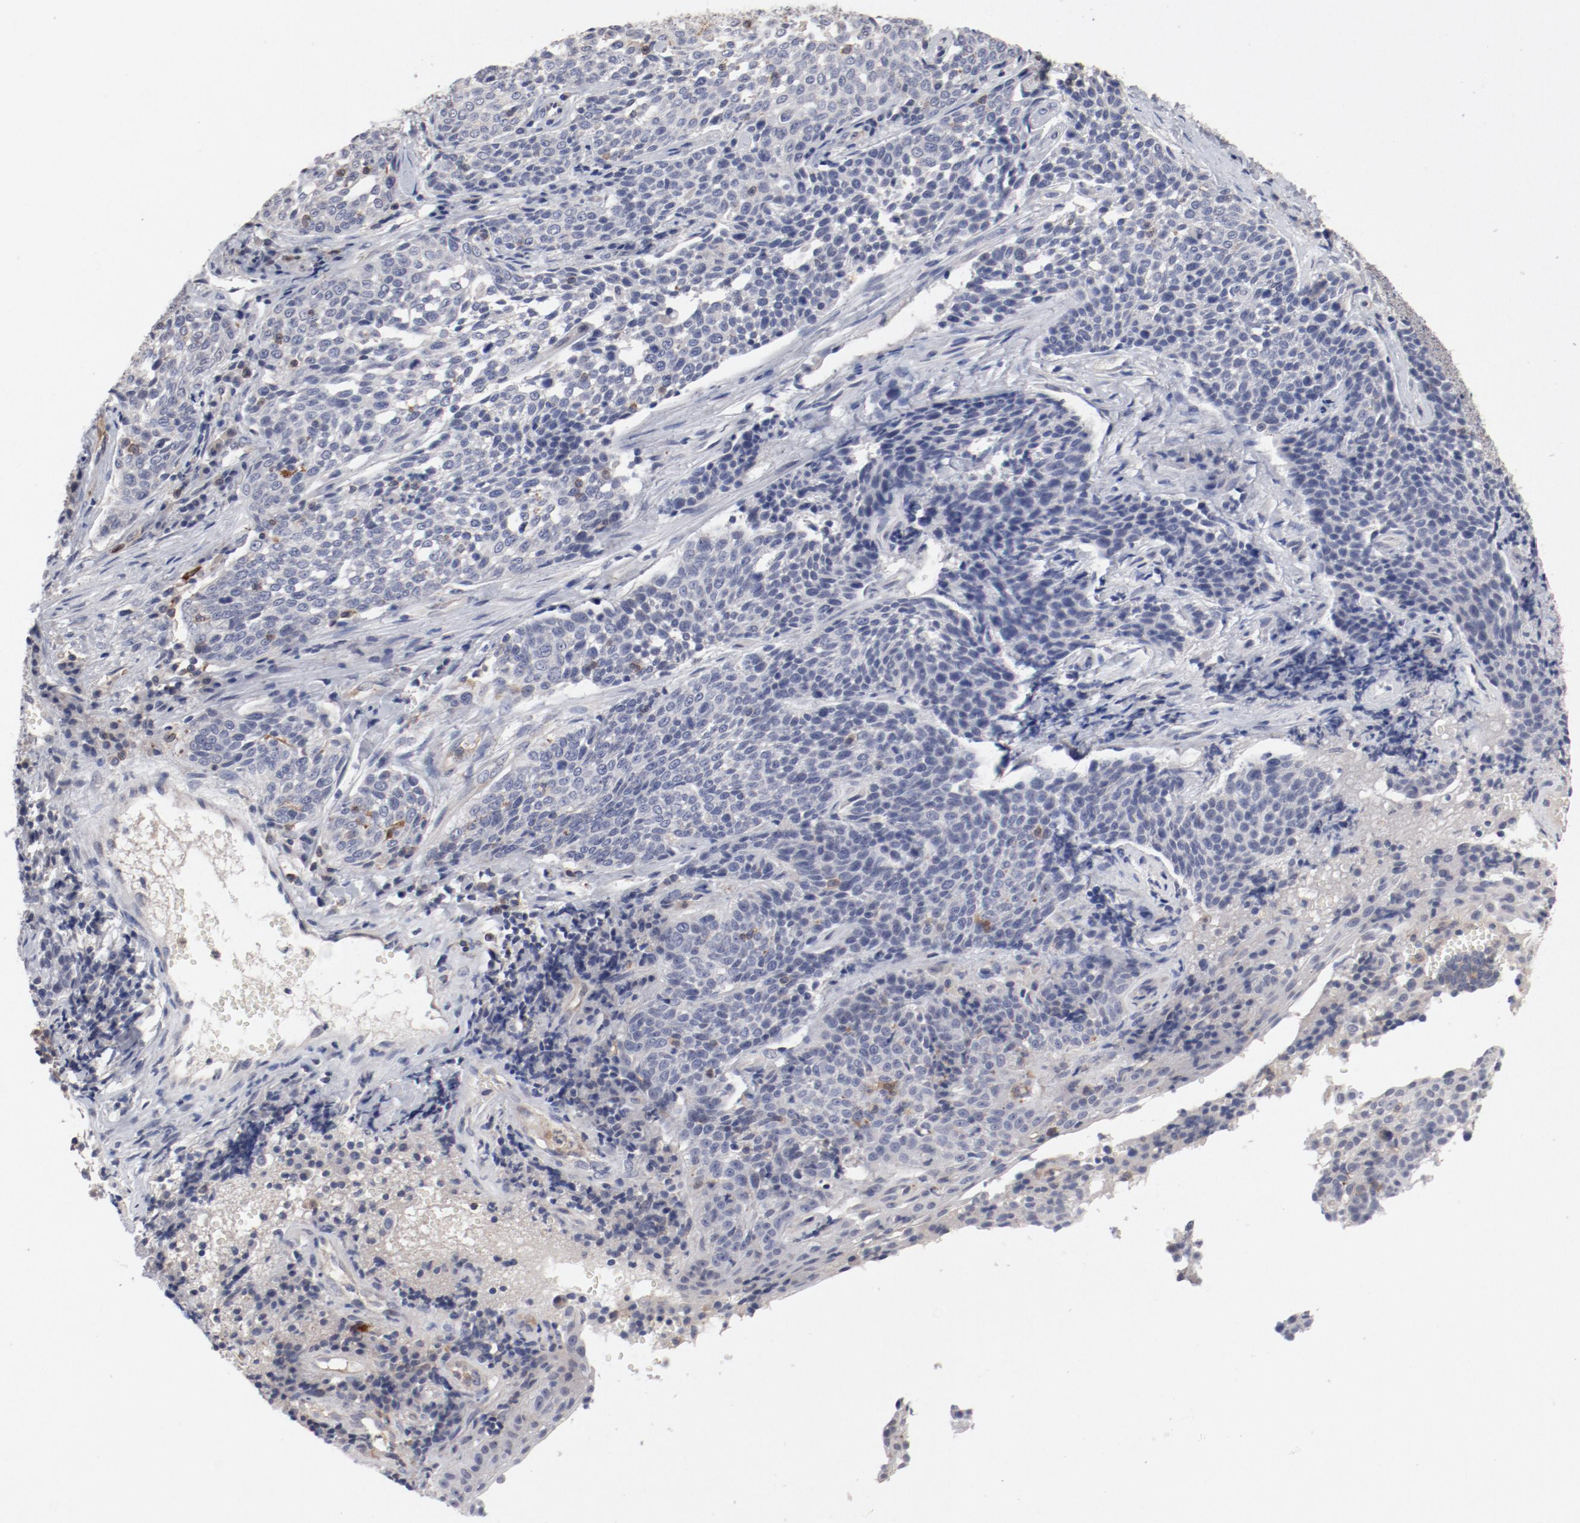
{"staining": {"intensity": "negative", "quantity": "none", "location": "none"}, "tissue": "cervical cancer", "cell_type": "Tumor cells", "image_type": "cancer", "snomed": [{"axis": "morphology", "description": "Squamous cell carcinoma, NOS"}, {"axis": "topography", "description": "Cervix"}], "caption": "Immunohistochemical staining of cervical cancer displays no significant staining in tumor cells.", "gene": "CBL", "patient": {"sex": "female", "age": 34}}